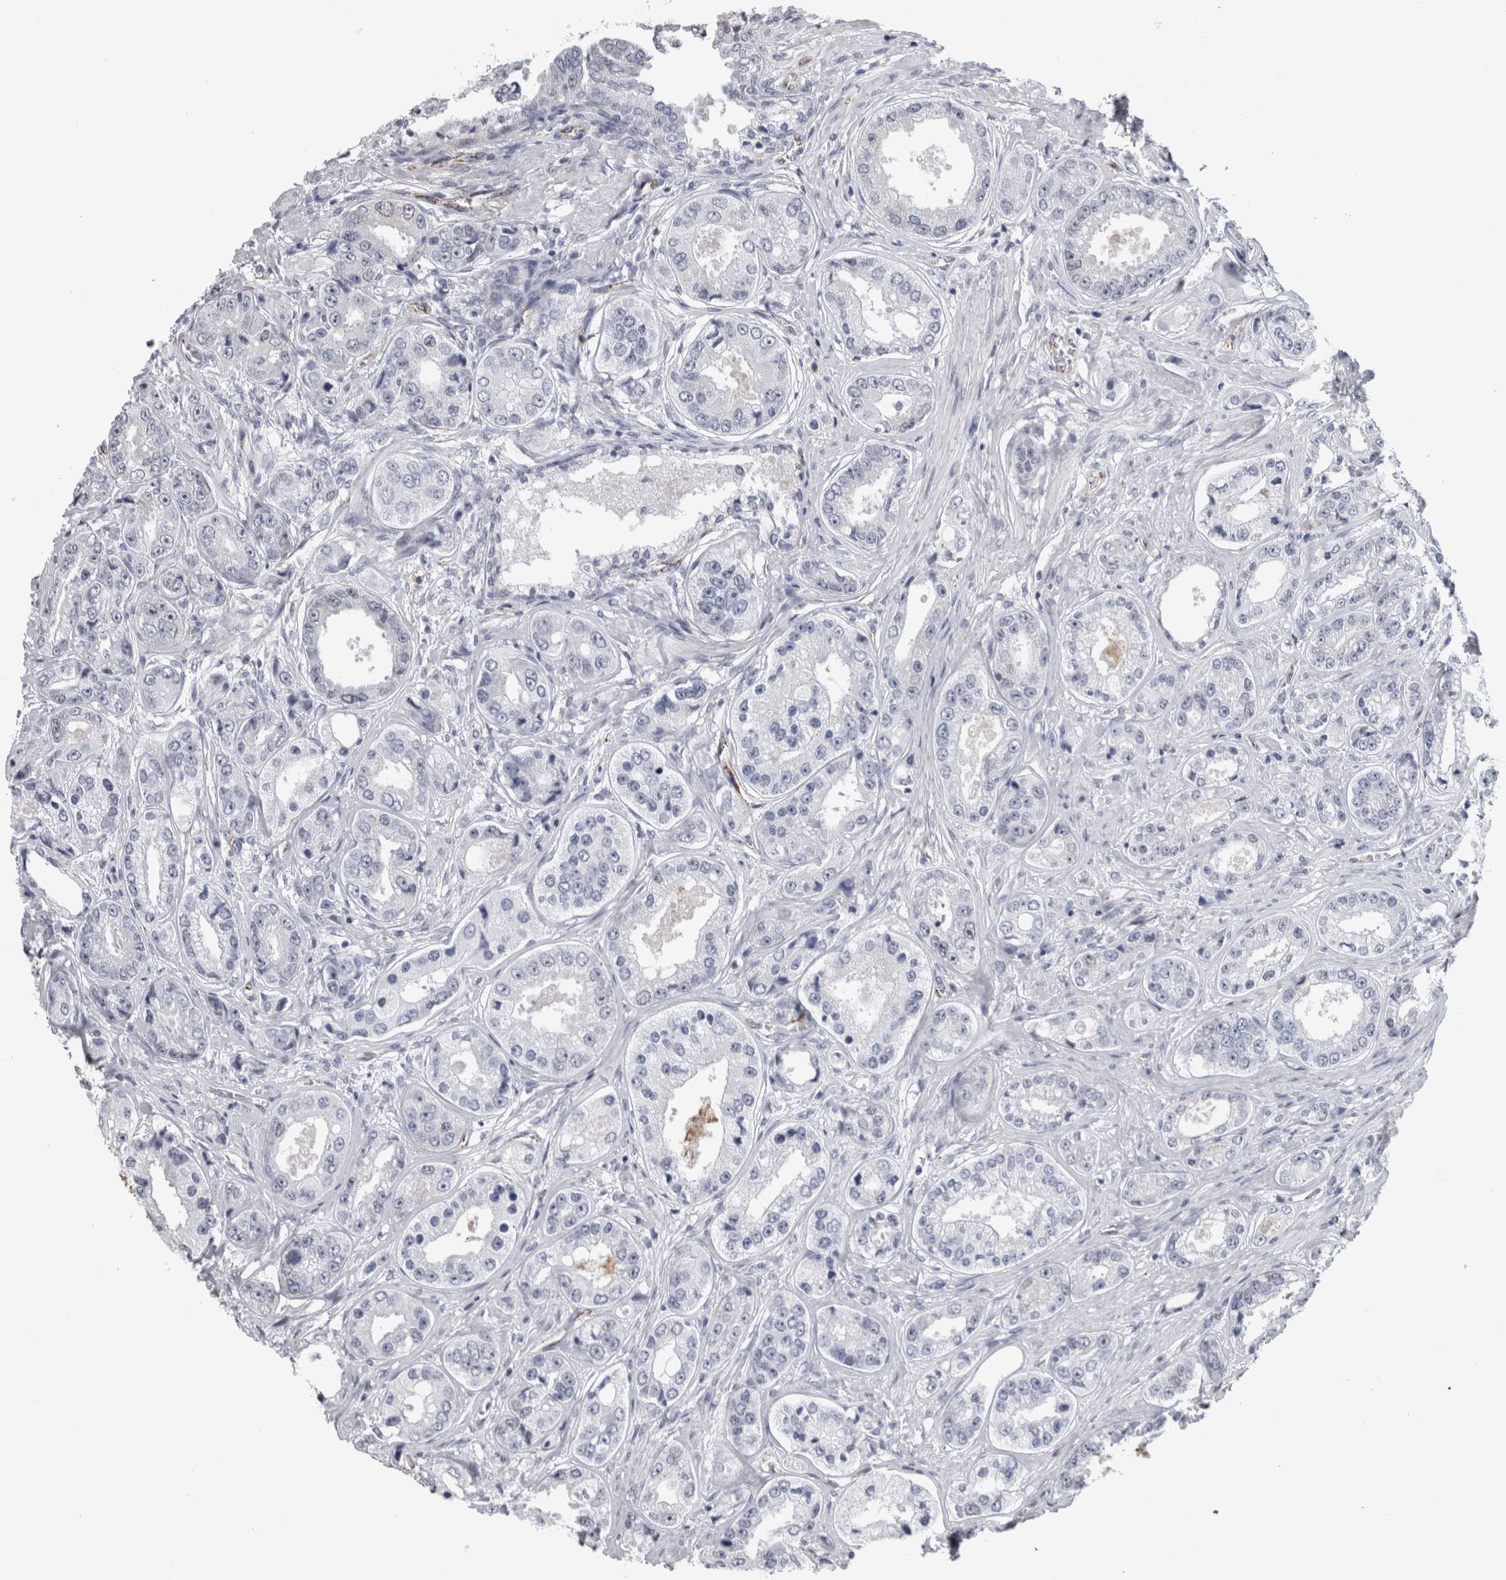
{"staining": {"intensity": "negative", "quantity": "none", "location": "none"}, "tissue": "prostate cancer", "cell_type": "Tumor cells", "image_type": "cancer", "snomed": [{"axis": "morphology", "description": "Adenocarcinoma, High grade"}, {"axis": "topography", "description": "Prostate"}], "caption": "Immunohistochemistry (IHC) photomicrograph of human prostate cancer stained for a protein (brown), which shows no expression in tumor cells.", "gene": "ACOT7", "patient": {"sex": "male", "age": 61}}